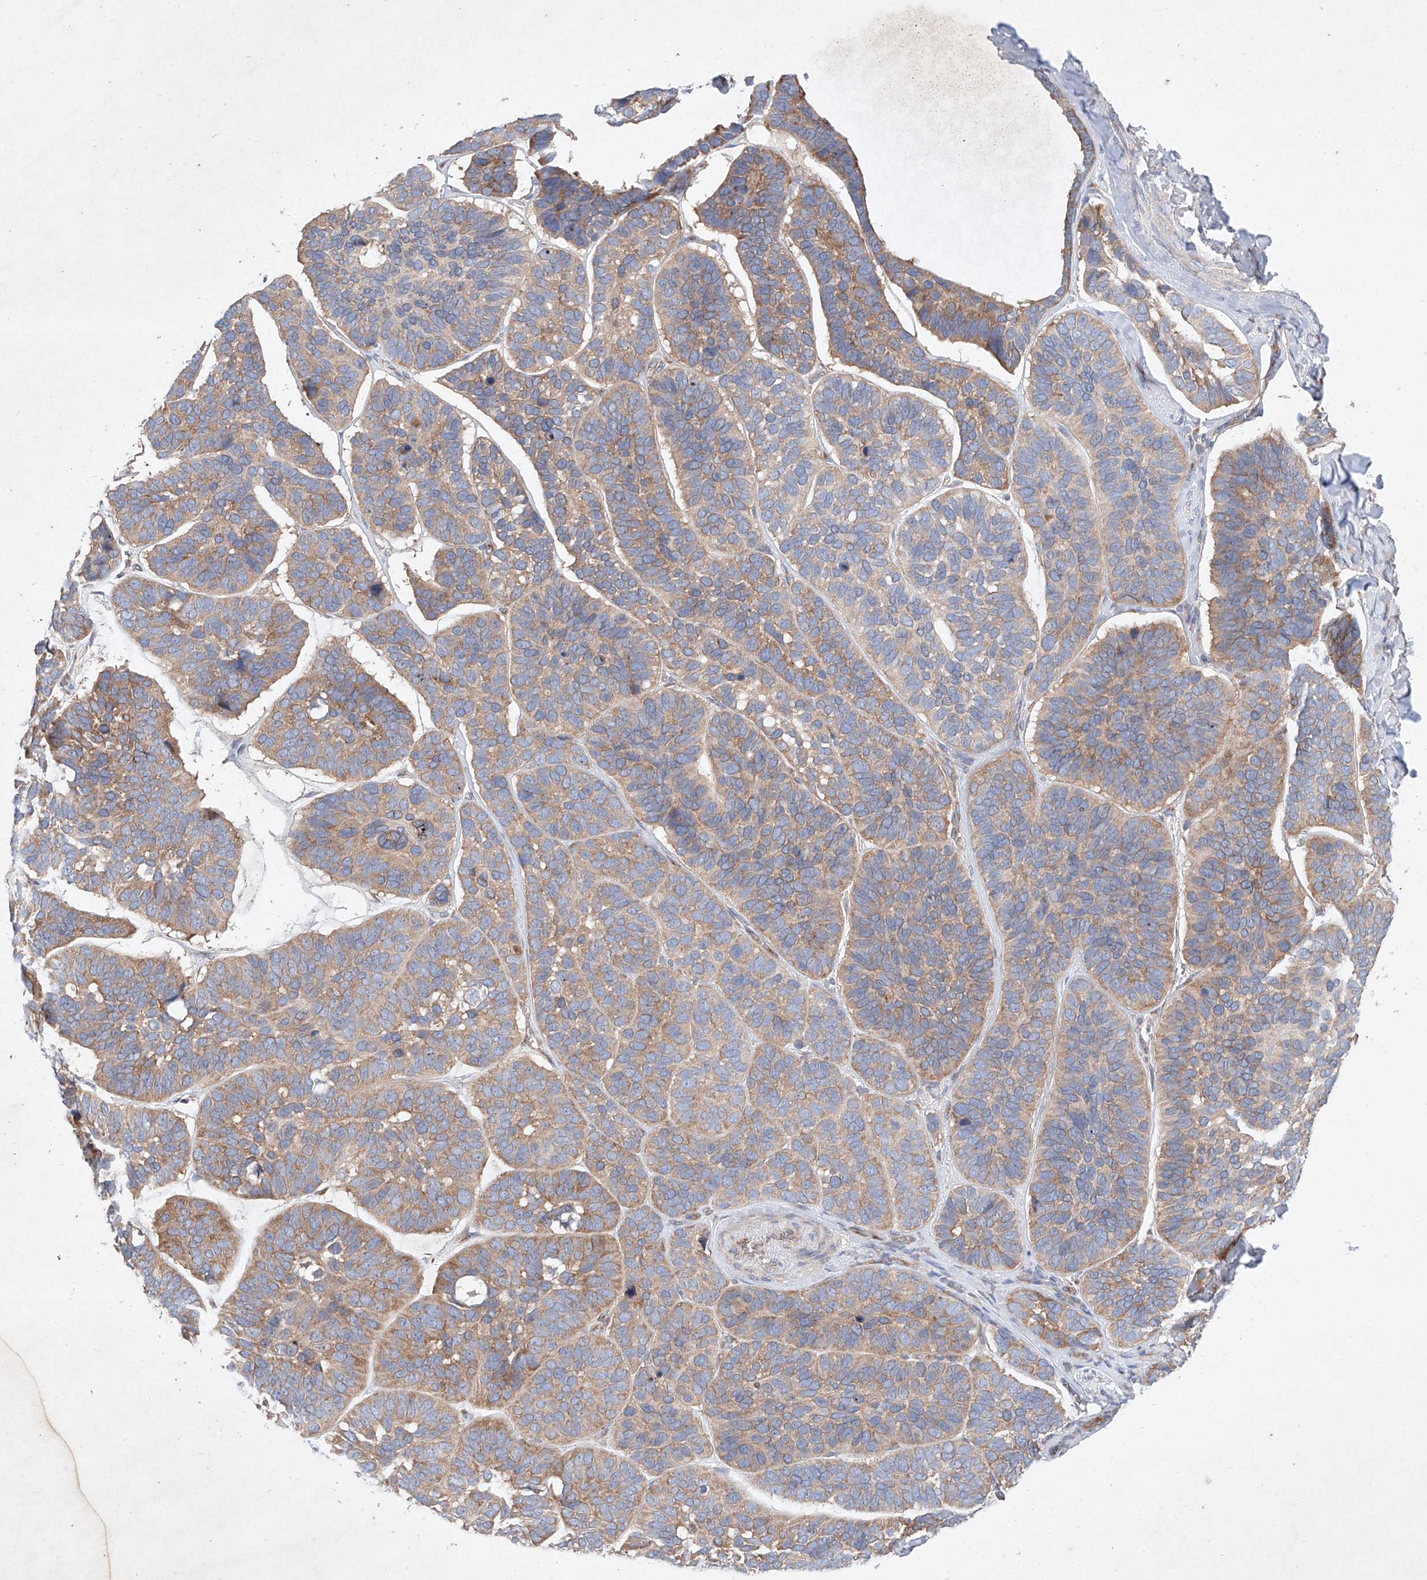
{"staining": {"intensity": "moderate", "quantity": "25%-75%", "location": "cytoplasmic/membranous"}, "tissue": "skin cancer", "cell_type": "Tumor cells", "image_type": "cancer", "snomed": [{"axis": "morphology", "description": "Basal cell carcinoma"}, {"axis": "topography", "description": "Skin"}], "caption": "This image exhibits immunohistochemistry staining of skin cancer (basal cell carcinoma), with medium moderate cytoplasmic/membranous staining in approximately 25%-75% of tumor cells.", "gene": "FASTK", "patient": {"sex": "male", "age": 62}}